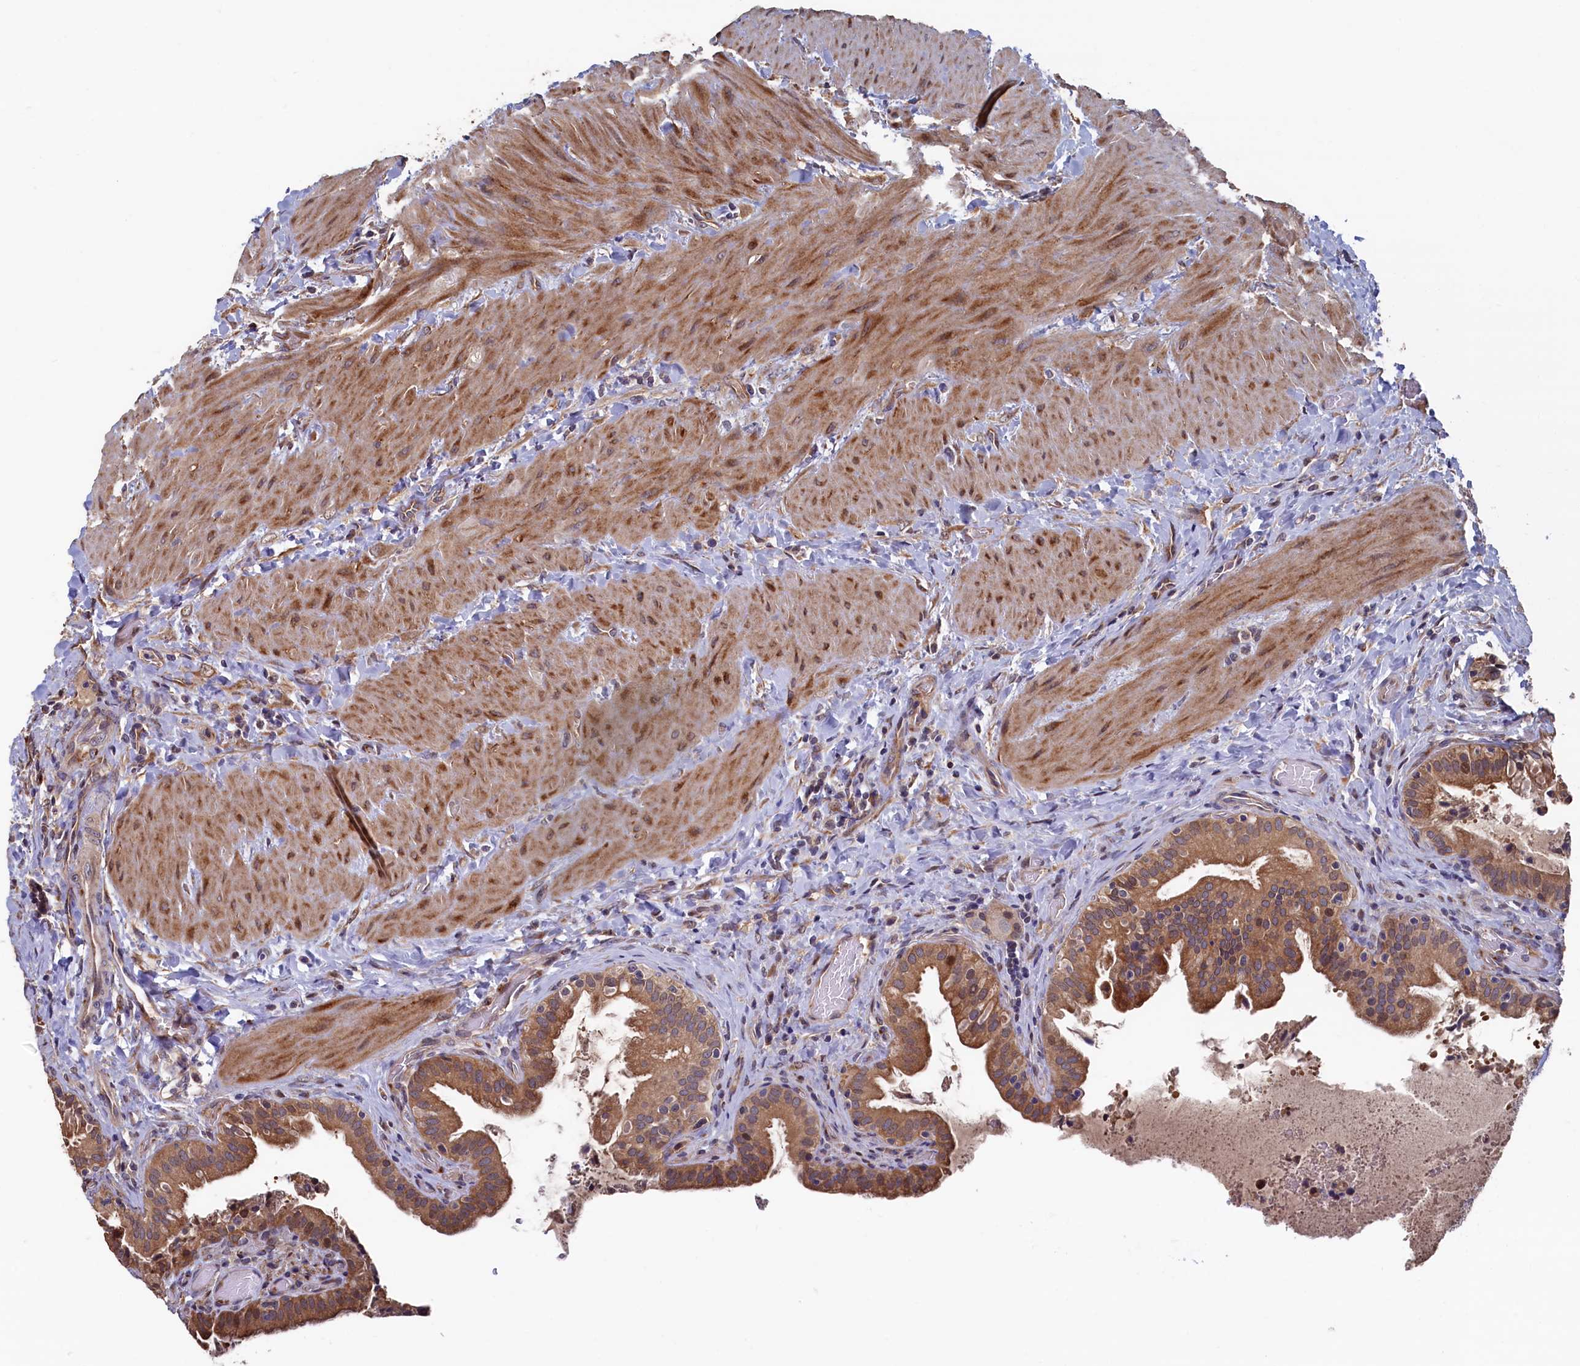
{"staining": {"intensity": "moderate", "quantity": ">75%", "location": "cytoplasmic/membranous"}, "tissue": "gallbladder", "cell_type": "Glandular cells", "image_type": "normal", "snomed": [{"axis": "morphology", "description": "Normal tissue, NOS"}, {"axis": "topography", "description": "Gallbladder"}], "caption": "High-magnification brightfield microscopy of normal gallbladder stained with DAB (brown) and counterstained with hematoxylin (blue). glandular cells exhibit moderate cytoplasmic/membranous staining is appreciated in about>75% of cells. The staining was performed using DAB (3,3'-diaminobenzidine) to visualize the protein expression in brown, while the nuclei were stained in blue with hematoxylin (Magnification: 20x).", "gene": "SLC12A4", "patient": {"sex": "male", "age": 24}}